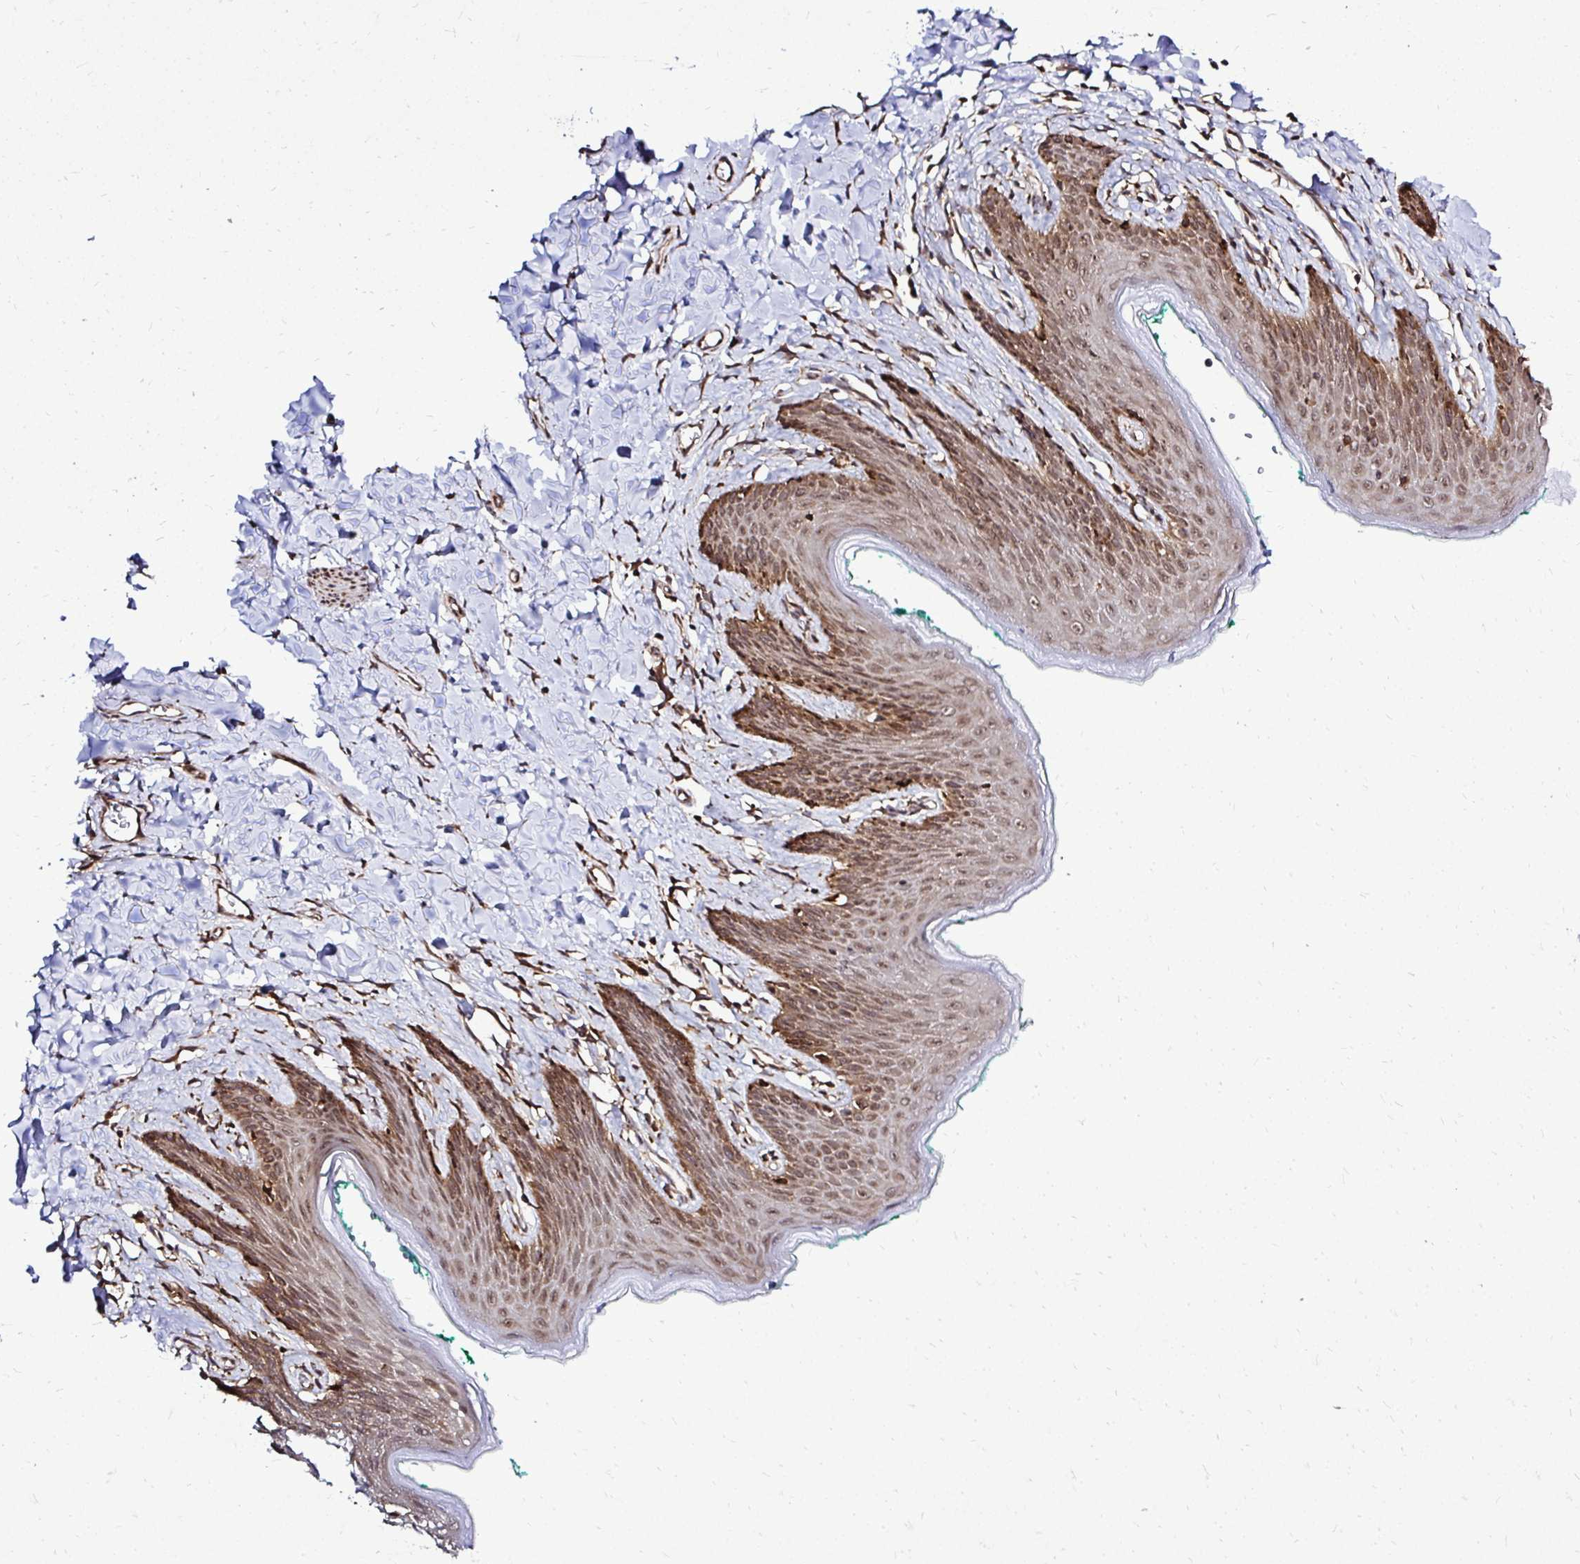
{"staining": {"intensity": "moderate", "quantity": ">75%", "location": "cytoplasmic/membranous"}, "tissue": "skin", "cell_type": "Epidermal cells", "image_type": "normal", "snomed": [{"axis": "morphology", "description": "Normal tissue, NOS"}, {"axis": "topography", "description": "Vulva"}, {"axis": "topography", "description": "Peripheral nerve tissue"}], "caption": "Protein staining of benign skin demonstrates moderate cytoplasmic/membranous staining in about >75% of epidermal cells. The staining is performed using DAB brown chromogen to label protein expression. The nuclei are counter-stained blue using hematoxylin.", "gene": "FMR1", "patient": {"sex": "female", "age": 66}}